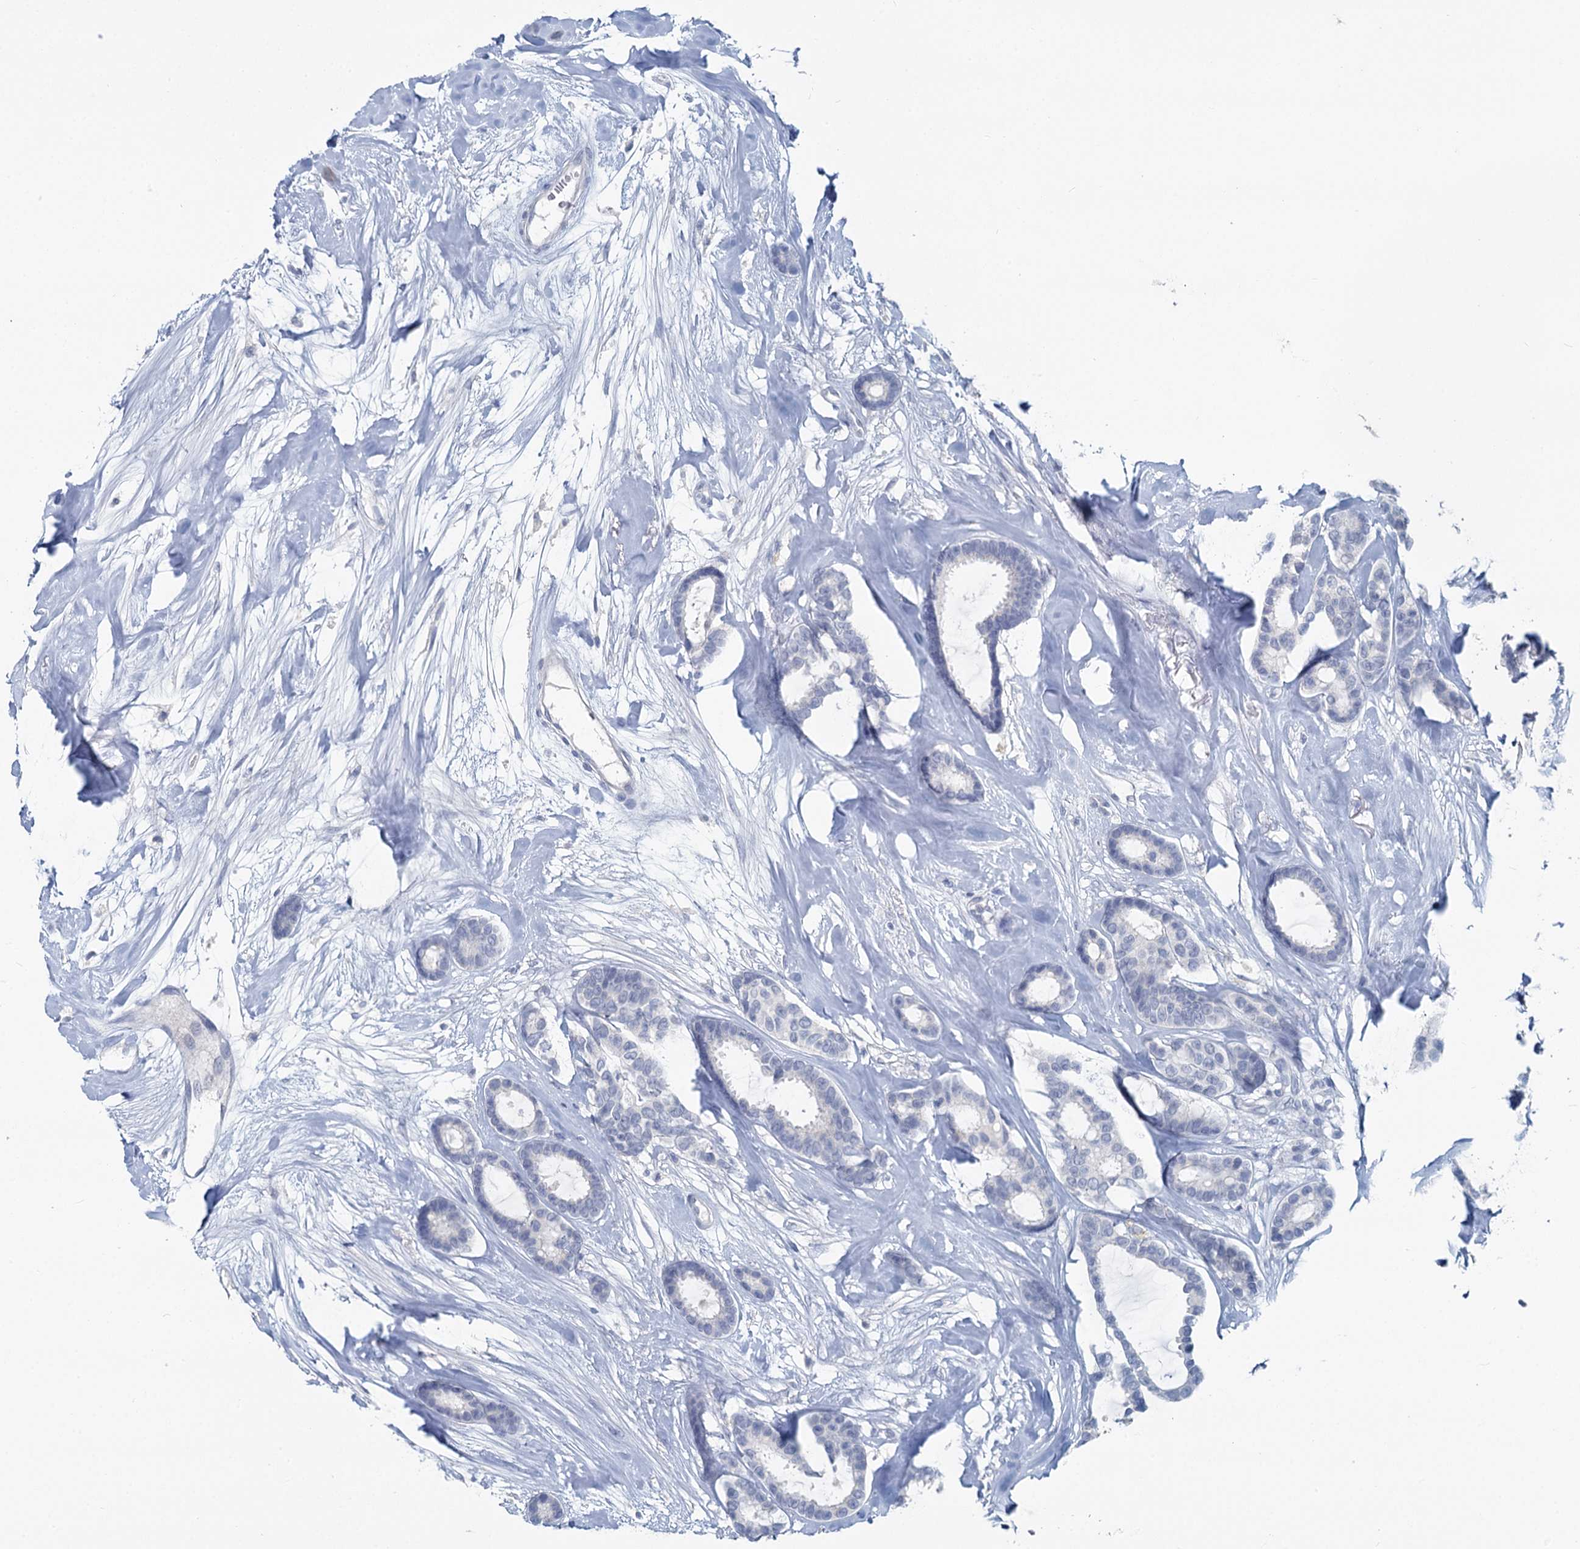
{"staining": {"intensity": "negative", "quantity": "none", "location": "none"}, "tissue": "breast cancer", "cell_type": "Tumor cells", "image_type": "cancer", "snomed": [{"axis": "morphology", "description": "Duct carcinoma"}, {"axis": "topography", "description": "Breast"}], "caption": "There is no significant positivity in tumor cells of breast cancer. The staining was performed using DAB to visualize the protein expression in brown, while the nuclei were stained in blue with hematoxylin (Magnification: 20x).", "gene": "CHGA", "patient": {"sex": "female", "age": 87}}